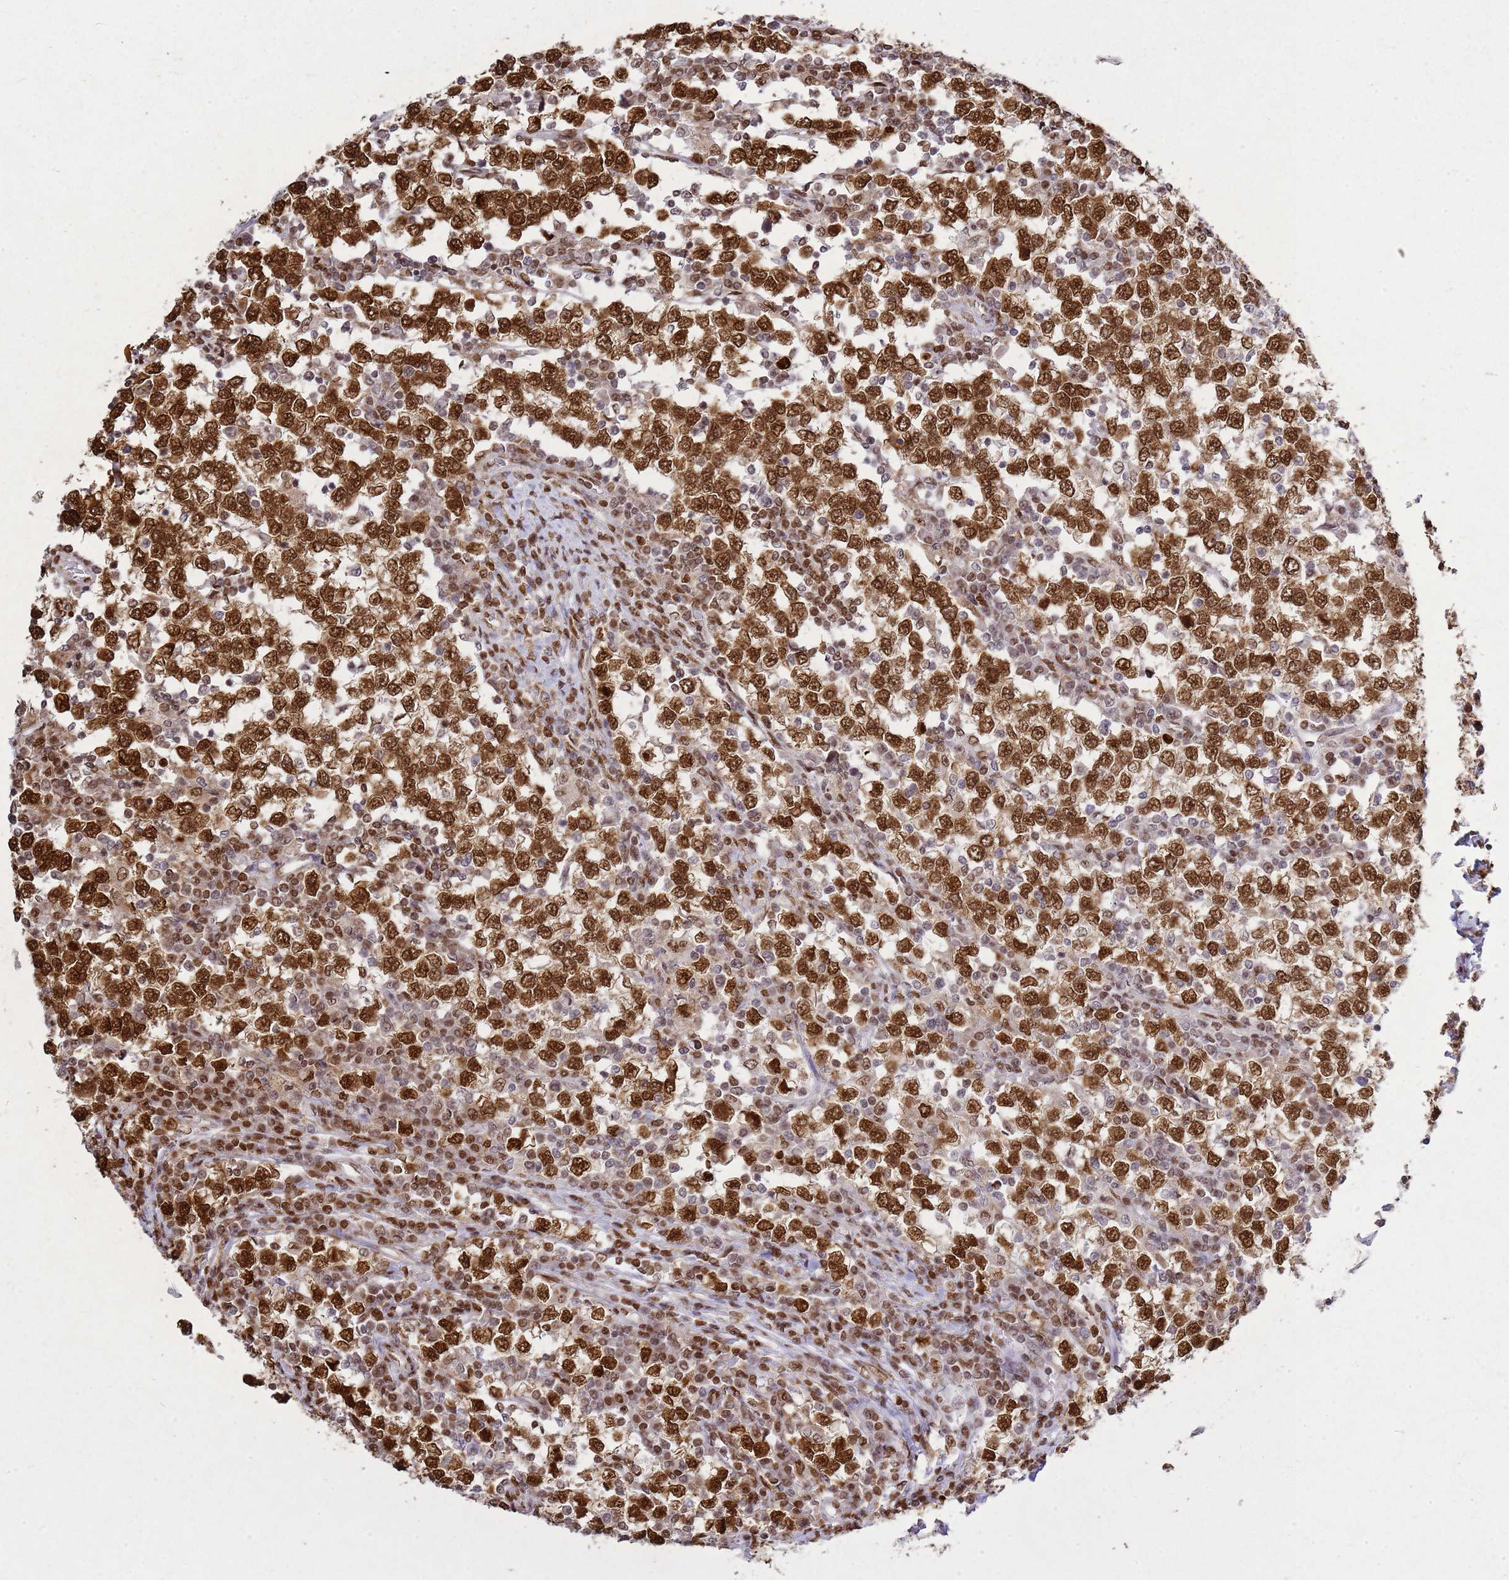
{"staining": {"intensity": "strong", "quantity": ">75%", "location": "nuclear"}, "tissue": "testis cancer", "cell_type": "Tumor cells", "image_type": "cancer", "snomed": [{"axis": "morphology", "description": "Seminoma, NOS"}, {"axis": "topography", "description": "Testis"}], "caption": "Strong nuclear protein positivity is identified in approximately >75% of tumor cells in seminoma (testis).", "gene": "APEX1", "patient": {"sex": "male", "age": 65}}